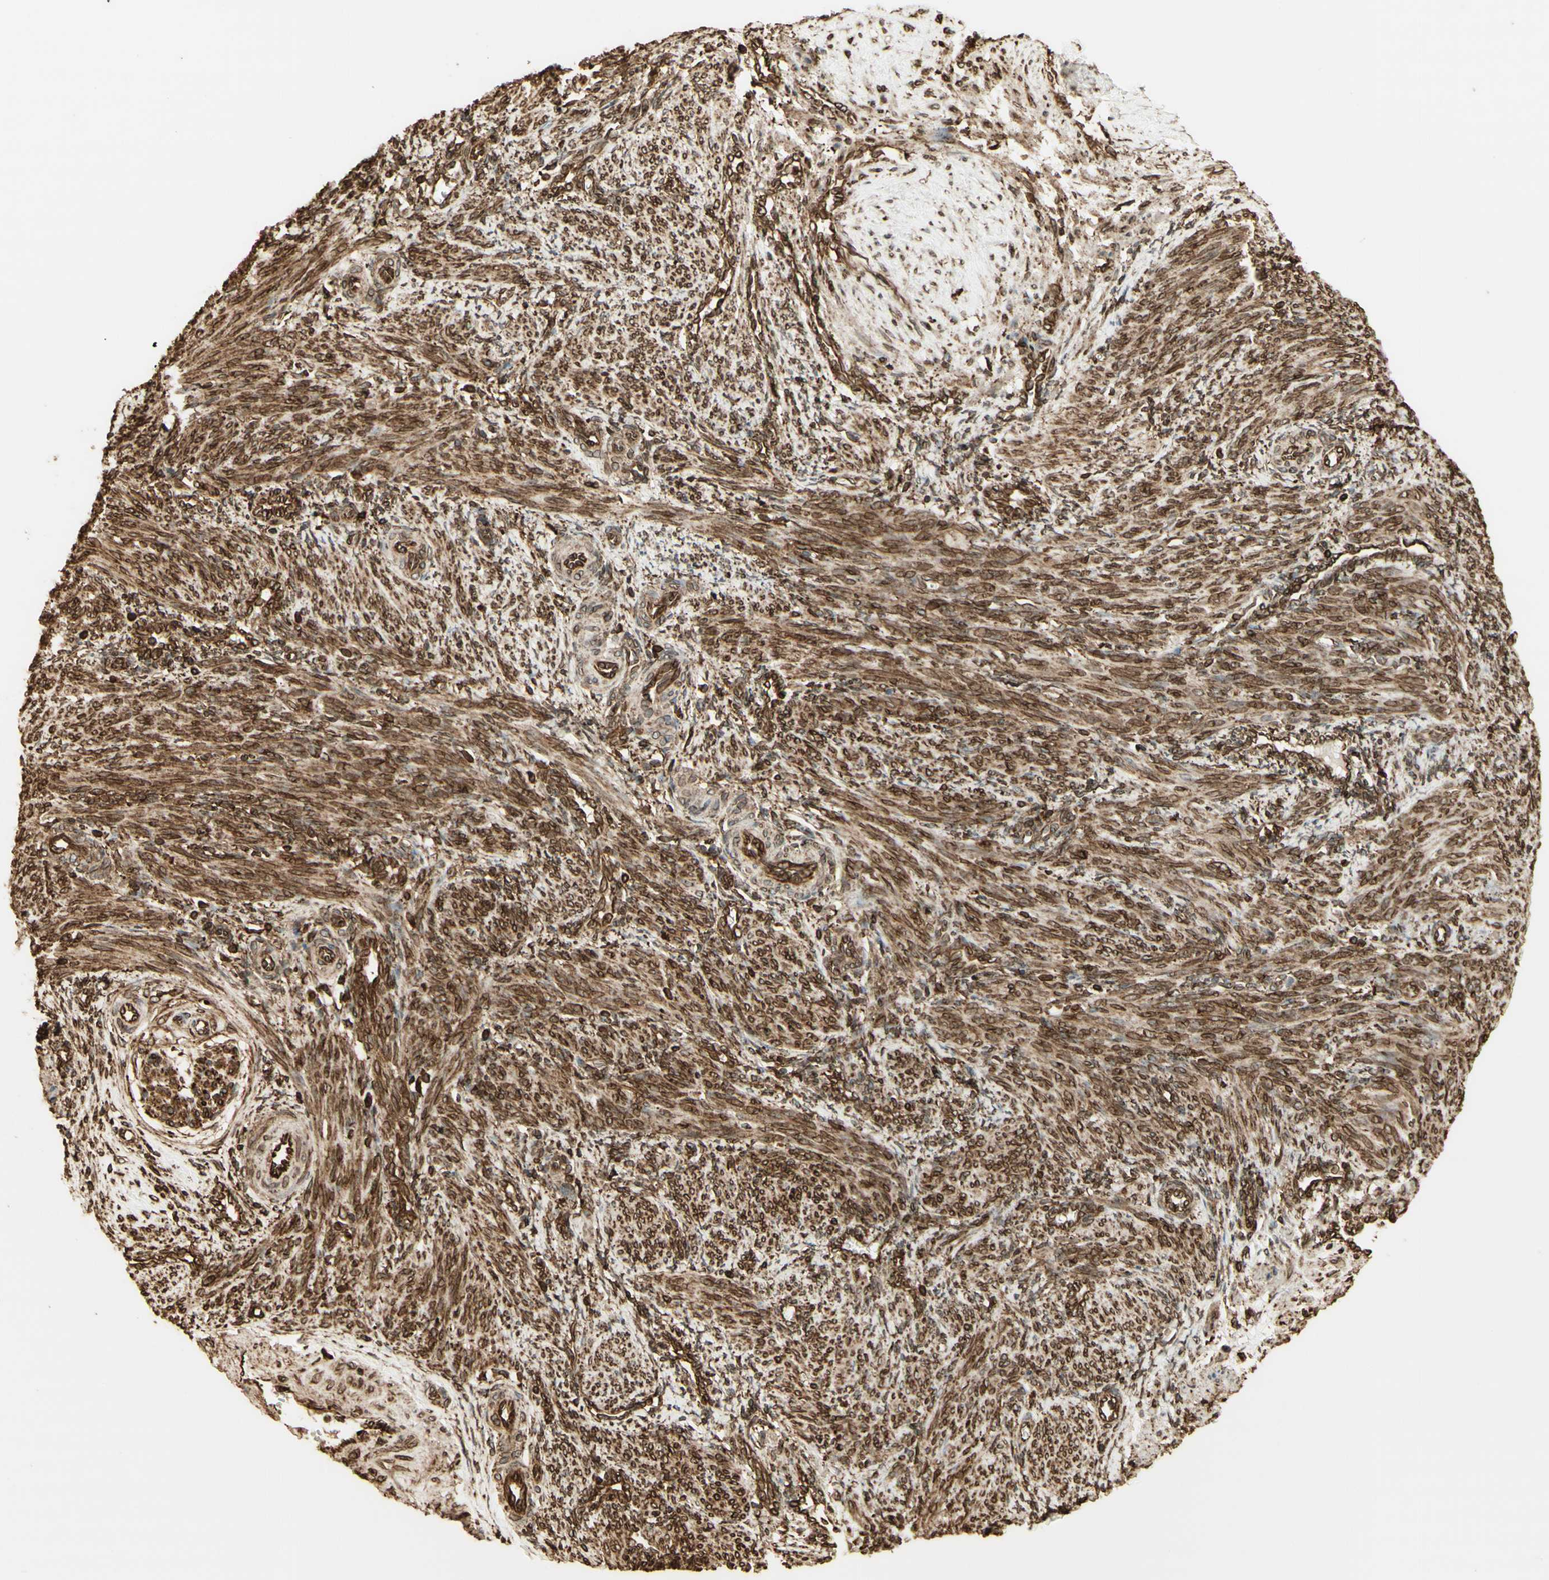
{"staining": {"intensity": "moderate", "quantity": ">75%", "location": "cytoplasmic/membranous"}, "tissue": "smooth muscle", "cell_type": "Smooth muscle cells", "image_type": "normal", "snomed": [{"axis": "morphology", "description": "Normal tissue, NOS"}, {"axis": "topography", "description": "Endometrium"}], "caption": "High-magnification brightfield microscopy of benign smooth muscle stained with DAB (brown) and counterstained with hematoxylin (blue). smooth muscle cells exhibit moderate cytoplasmic/membranous staining is appreciated in about>75% of cells.", "gene": "CANX", "patient": {"sex": "female", "age": 33}}